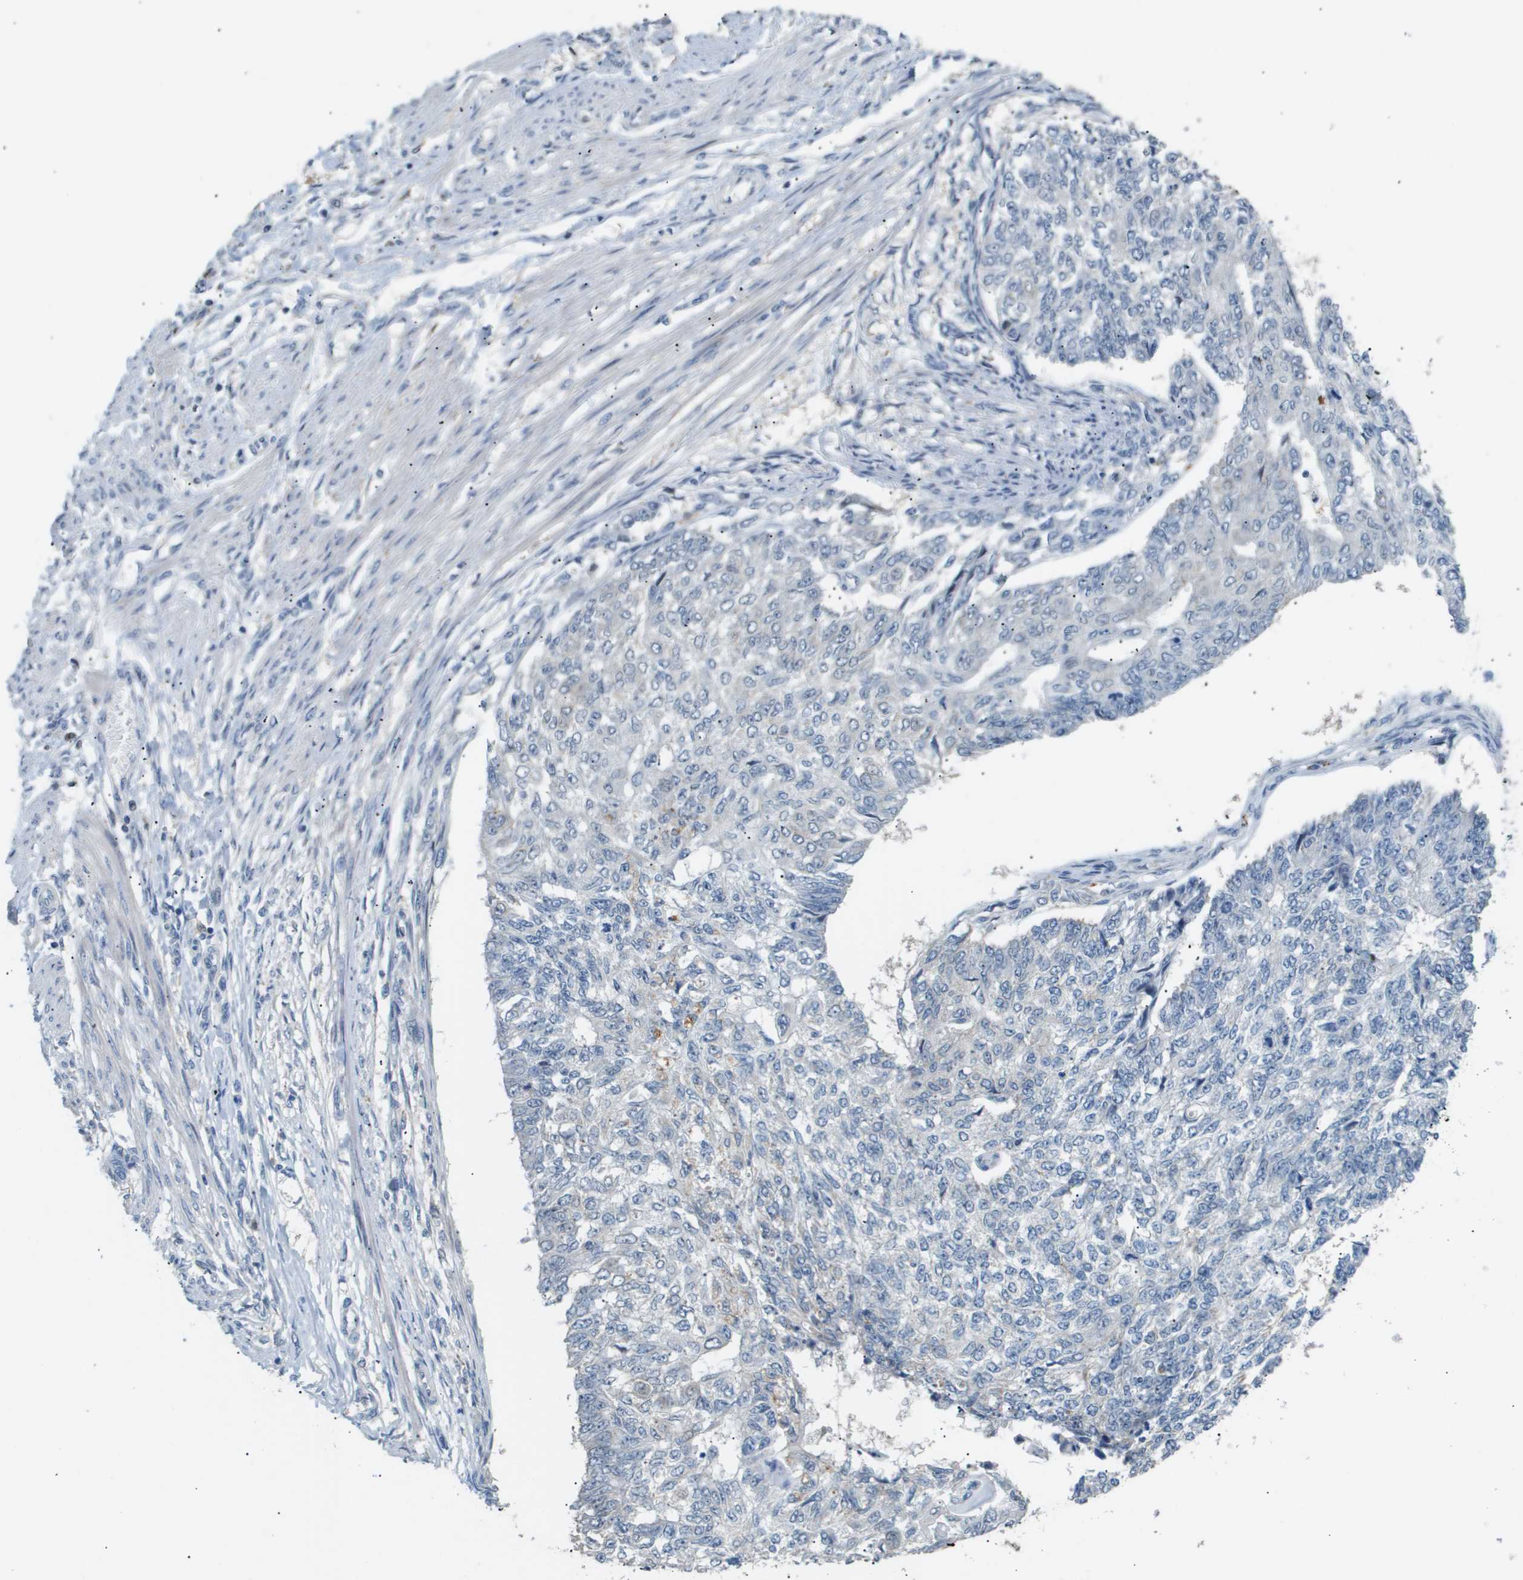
{"staining": {"intensity": "negative", "quantity": "none", "location": "none"}, "tissue": "endometrial cancer", "cell_type": "Tumor cells", "image_type": "cancer", "snomed": [{"axis": "morphology", "description": "Adenocarcinoma, NOS"}, {"axis": "topography", "description": "Endometrium"}], "caption": "This histopathology image is of endometrial cancer stained with IHC to label a protein in brown with the nuclei are counter-stained blue. There is no positivity in tumor cells.", "gene": "AKR1A1", "patient": {"sex": "female", "age": 32}}